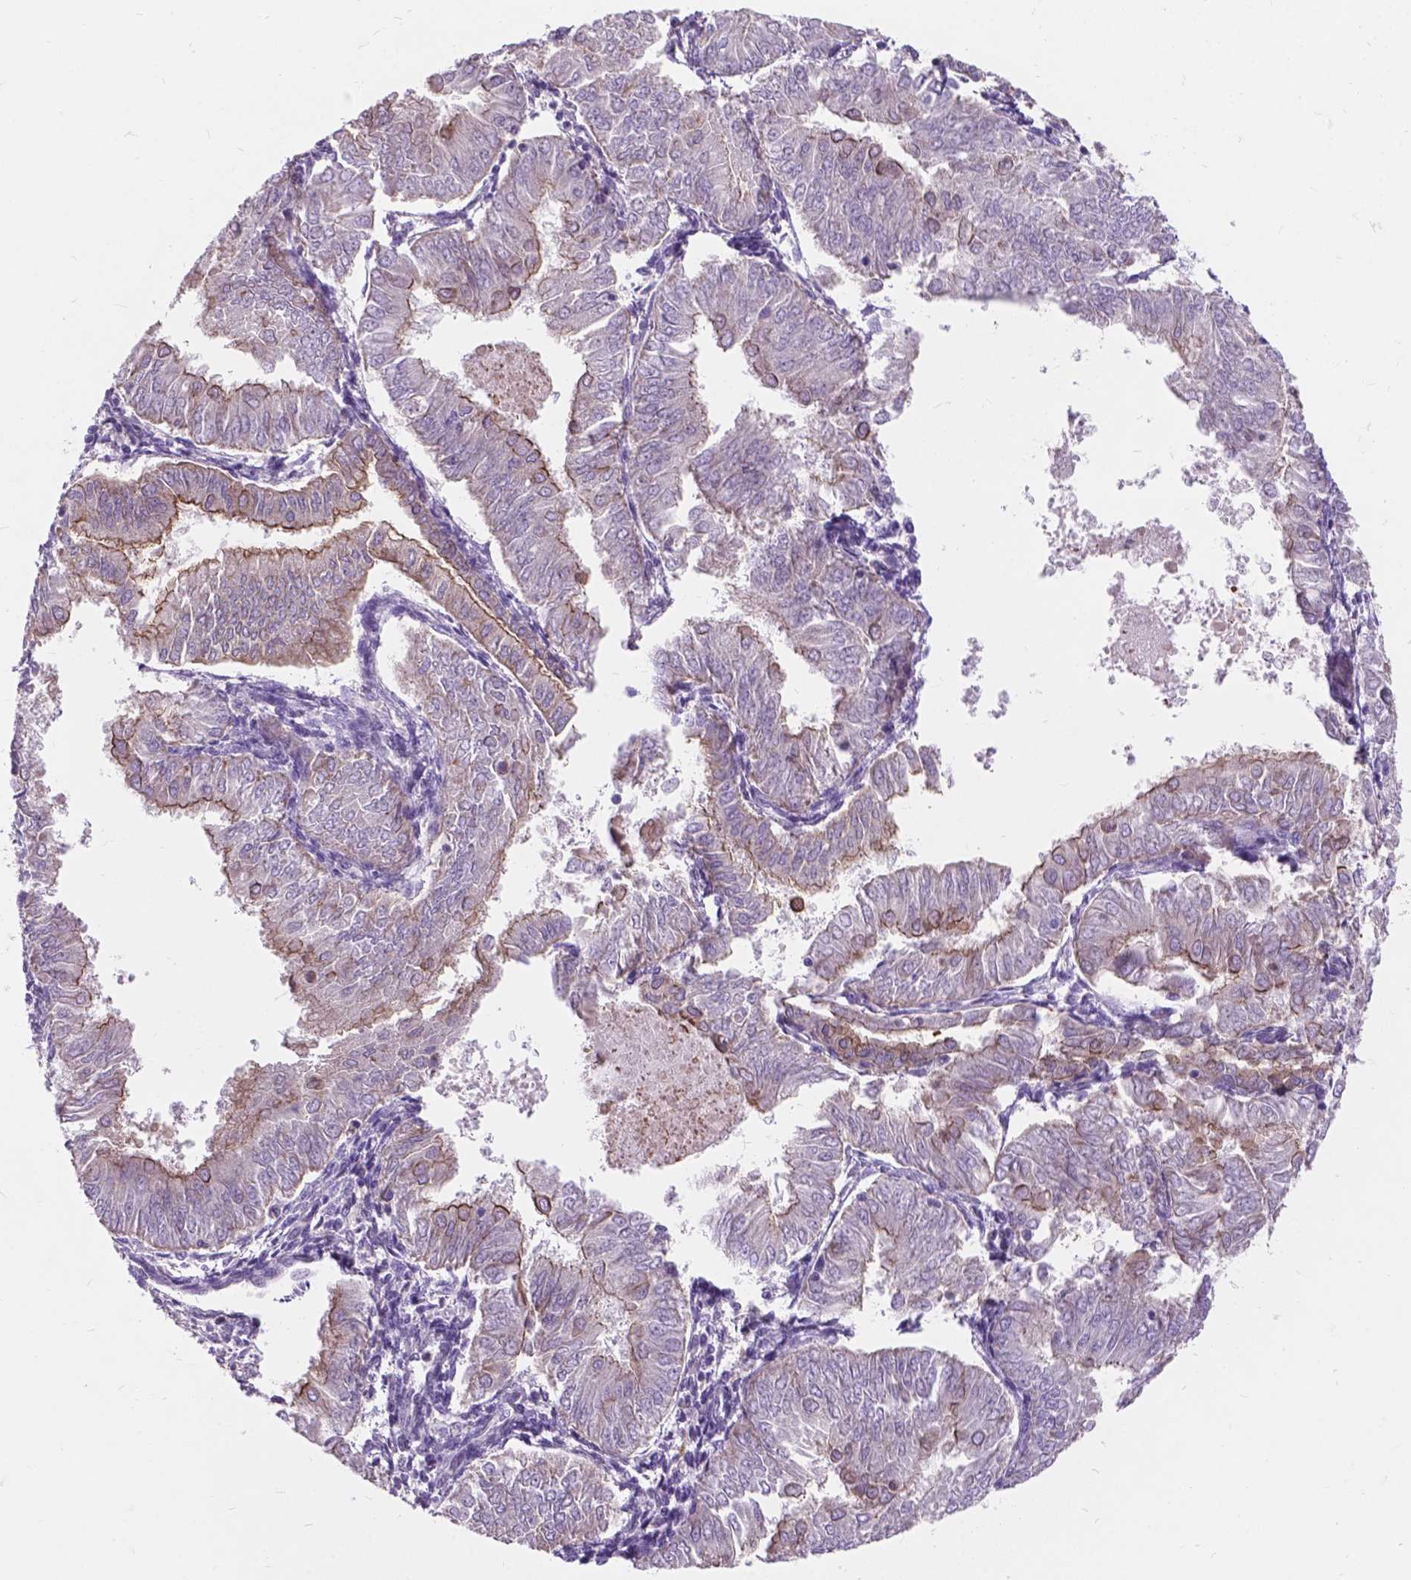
{"staining": {"intensity": "weak", "quantity": "25%-75%", "location": "cytoplasmic/membranous"}, "tissue": "endometrial cancer", "cell_type": "Tumor cells", "image_type": "cancer", "snomed": [{"axis": "morphology", "description": "Adenocarcinoma, NOS"}, {"axis": "topography", "description": "Endometrium"}], "caption": "Weak cytoplasmic/membranous expression is present in approximately 25%-75% of tumor cells in endometrial adenocarcinoma. The protein of interest is stained brown, and the nuclei are stained in blue (DAB (3,3'-diaminobenzidine) IHC with brightfield microscopy, high magnification).", "gene": "MYH14", "patient": {"sex": "female", "age": 53}}